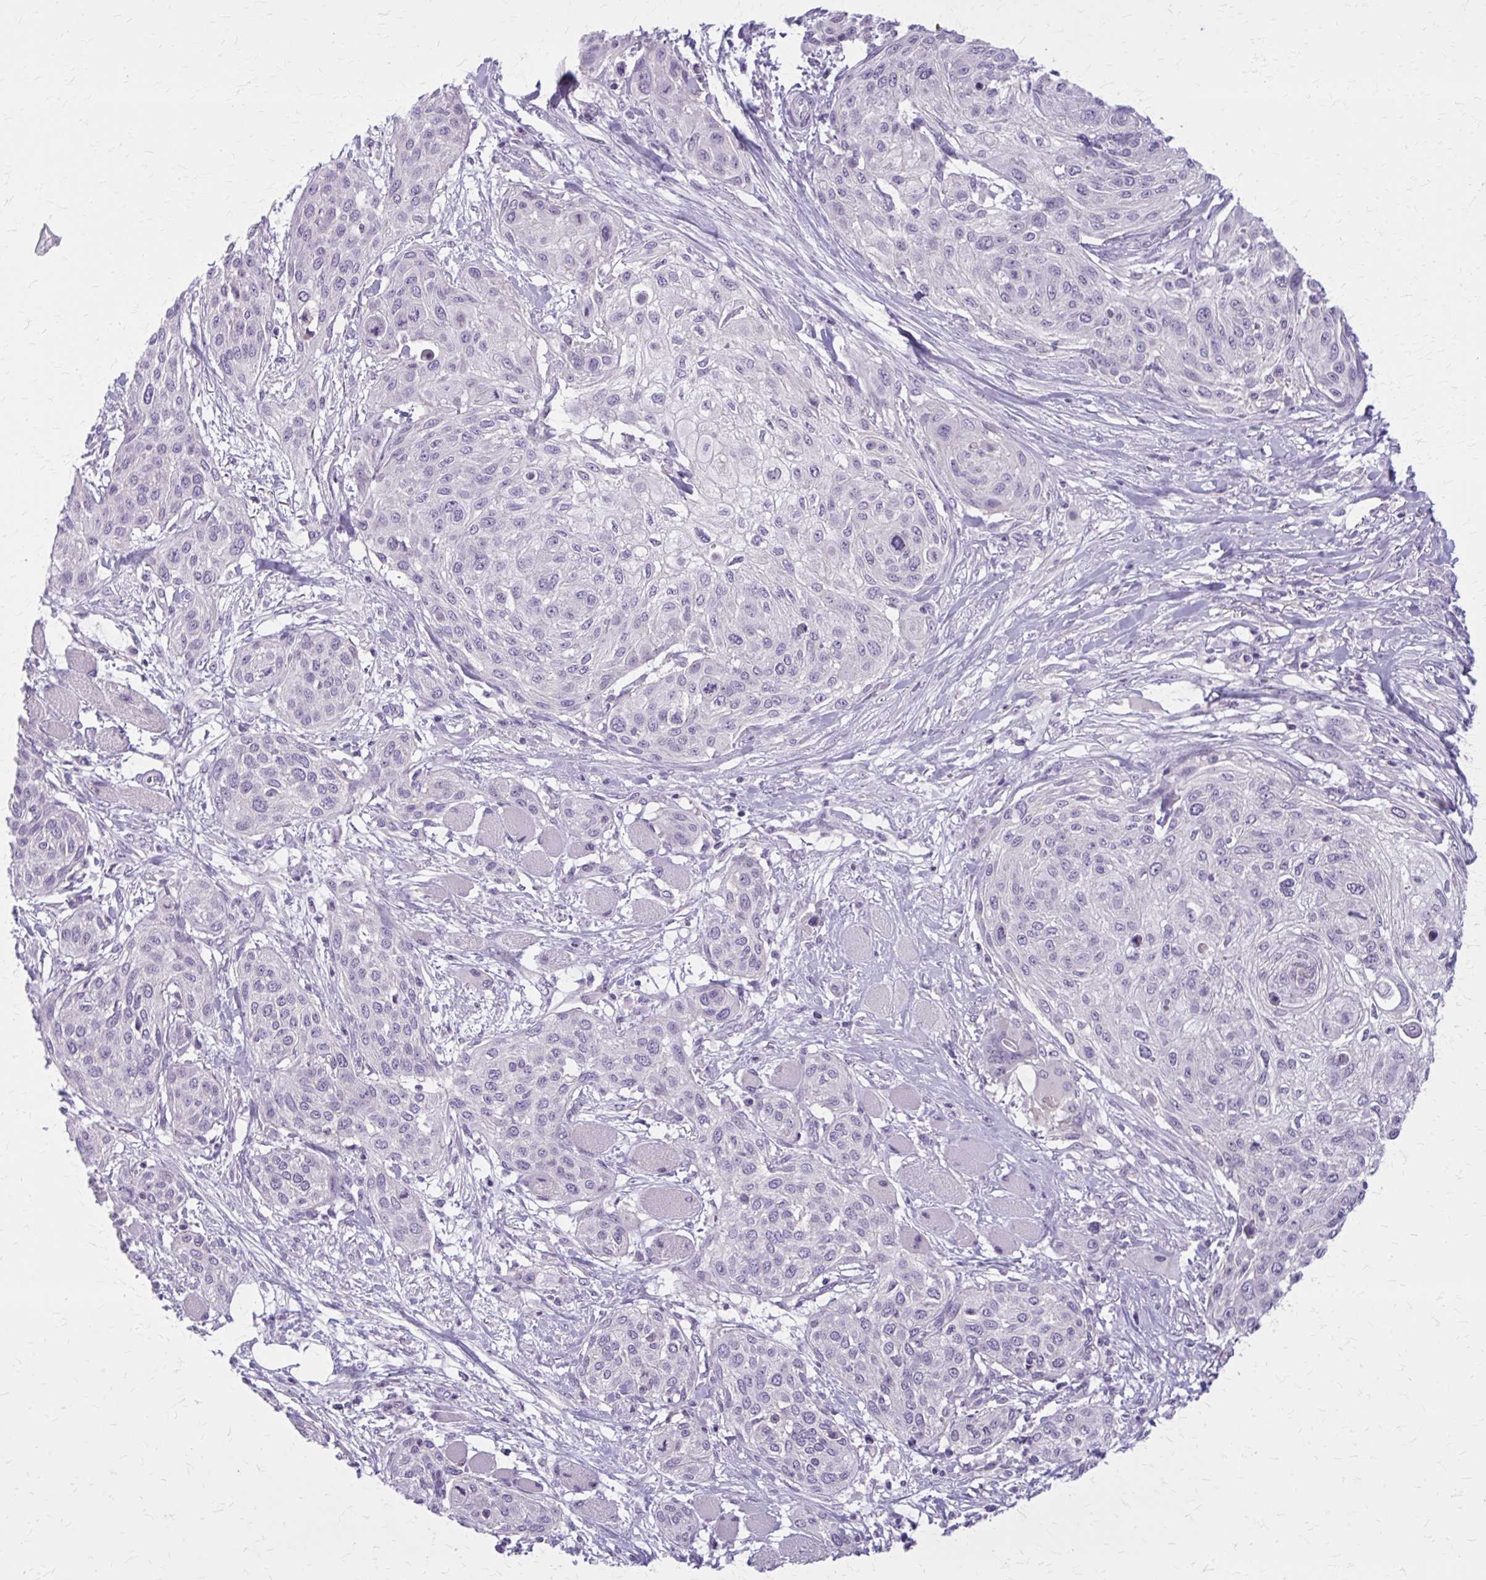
{"staining": {"intensity": "negative", "quantity": "none", "location": "none"}, "tissue": "skin cancer", "cell_type": "Tumor cells", "image_type": "cancer", "snomed": [{"axis": "morphology", "description": "Squamous cell carcinoma, NOS"}, {"axis": "topography", "description": "Skin"}], "caption": "Tumor cells show no significant staining in squamous cell carcinoma (skin).", "gene": "OR4A47", "patient": {"sex": "female", "age": 87}}